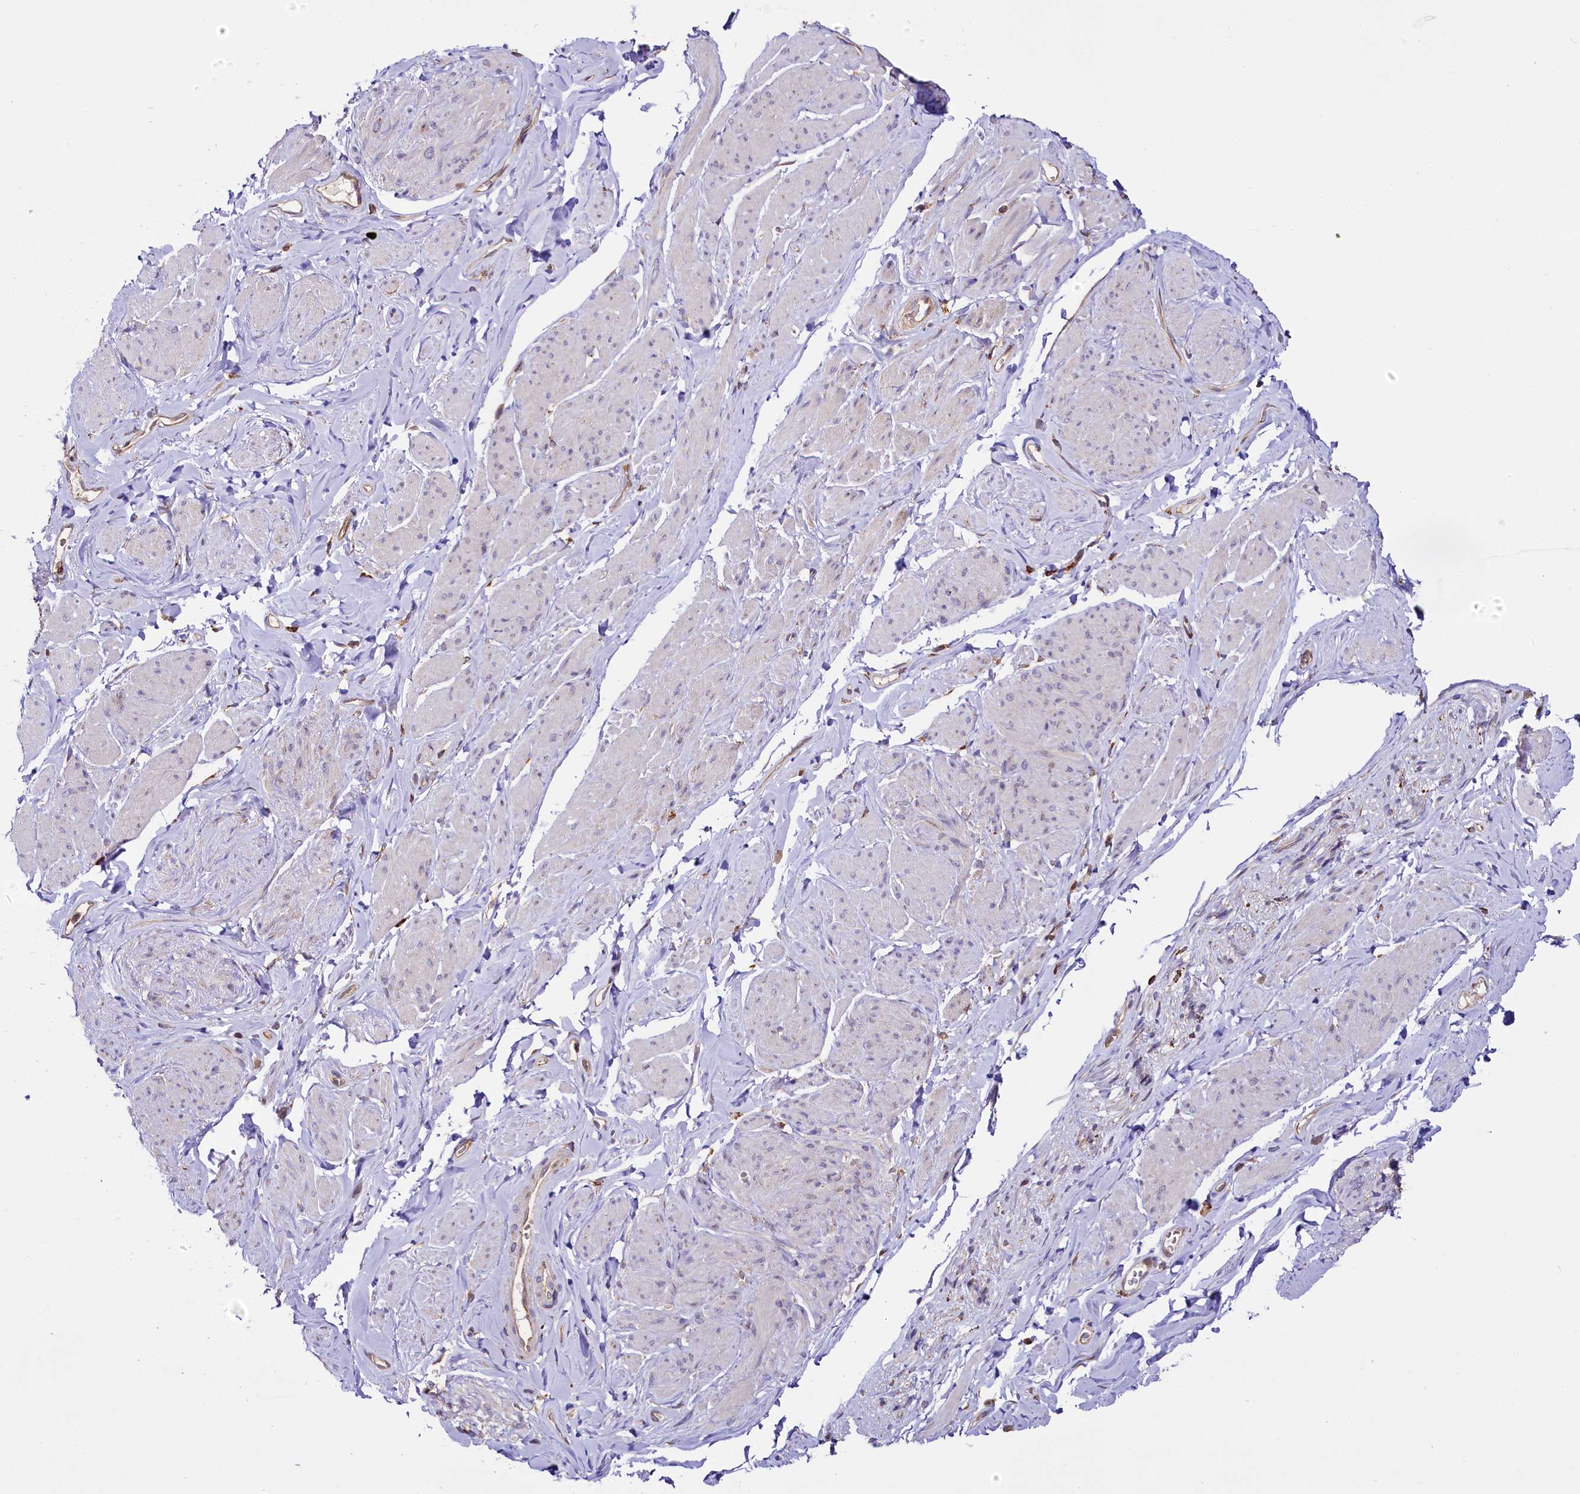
{"staining": {"intensity": "weak", "quantity": "25%-75%", "location": "cytoplasmic/membranous"}, "tissue": "smooth muscle", "cell_type": "Smooth muscle cells", "image_type": "normal", "snomed": [{"axis": "morphology", "description": "Normal tissue, NOS"}, {"axis": "topography", "description": "Smooth muscle"}, {"axis": "topography", "description": "Peripheral nerve tissue"}], "caption": "Smooth muscle stained for a protein shows weak cytoplasmic/membranous positivity in smooth muscle cells.", "gene": "UFM1", "patient": {"sex": "male", "age": 69}}